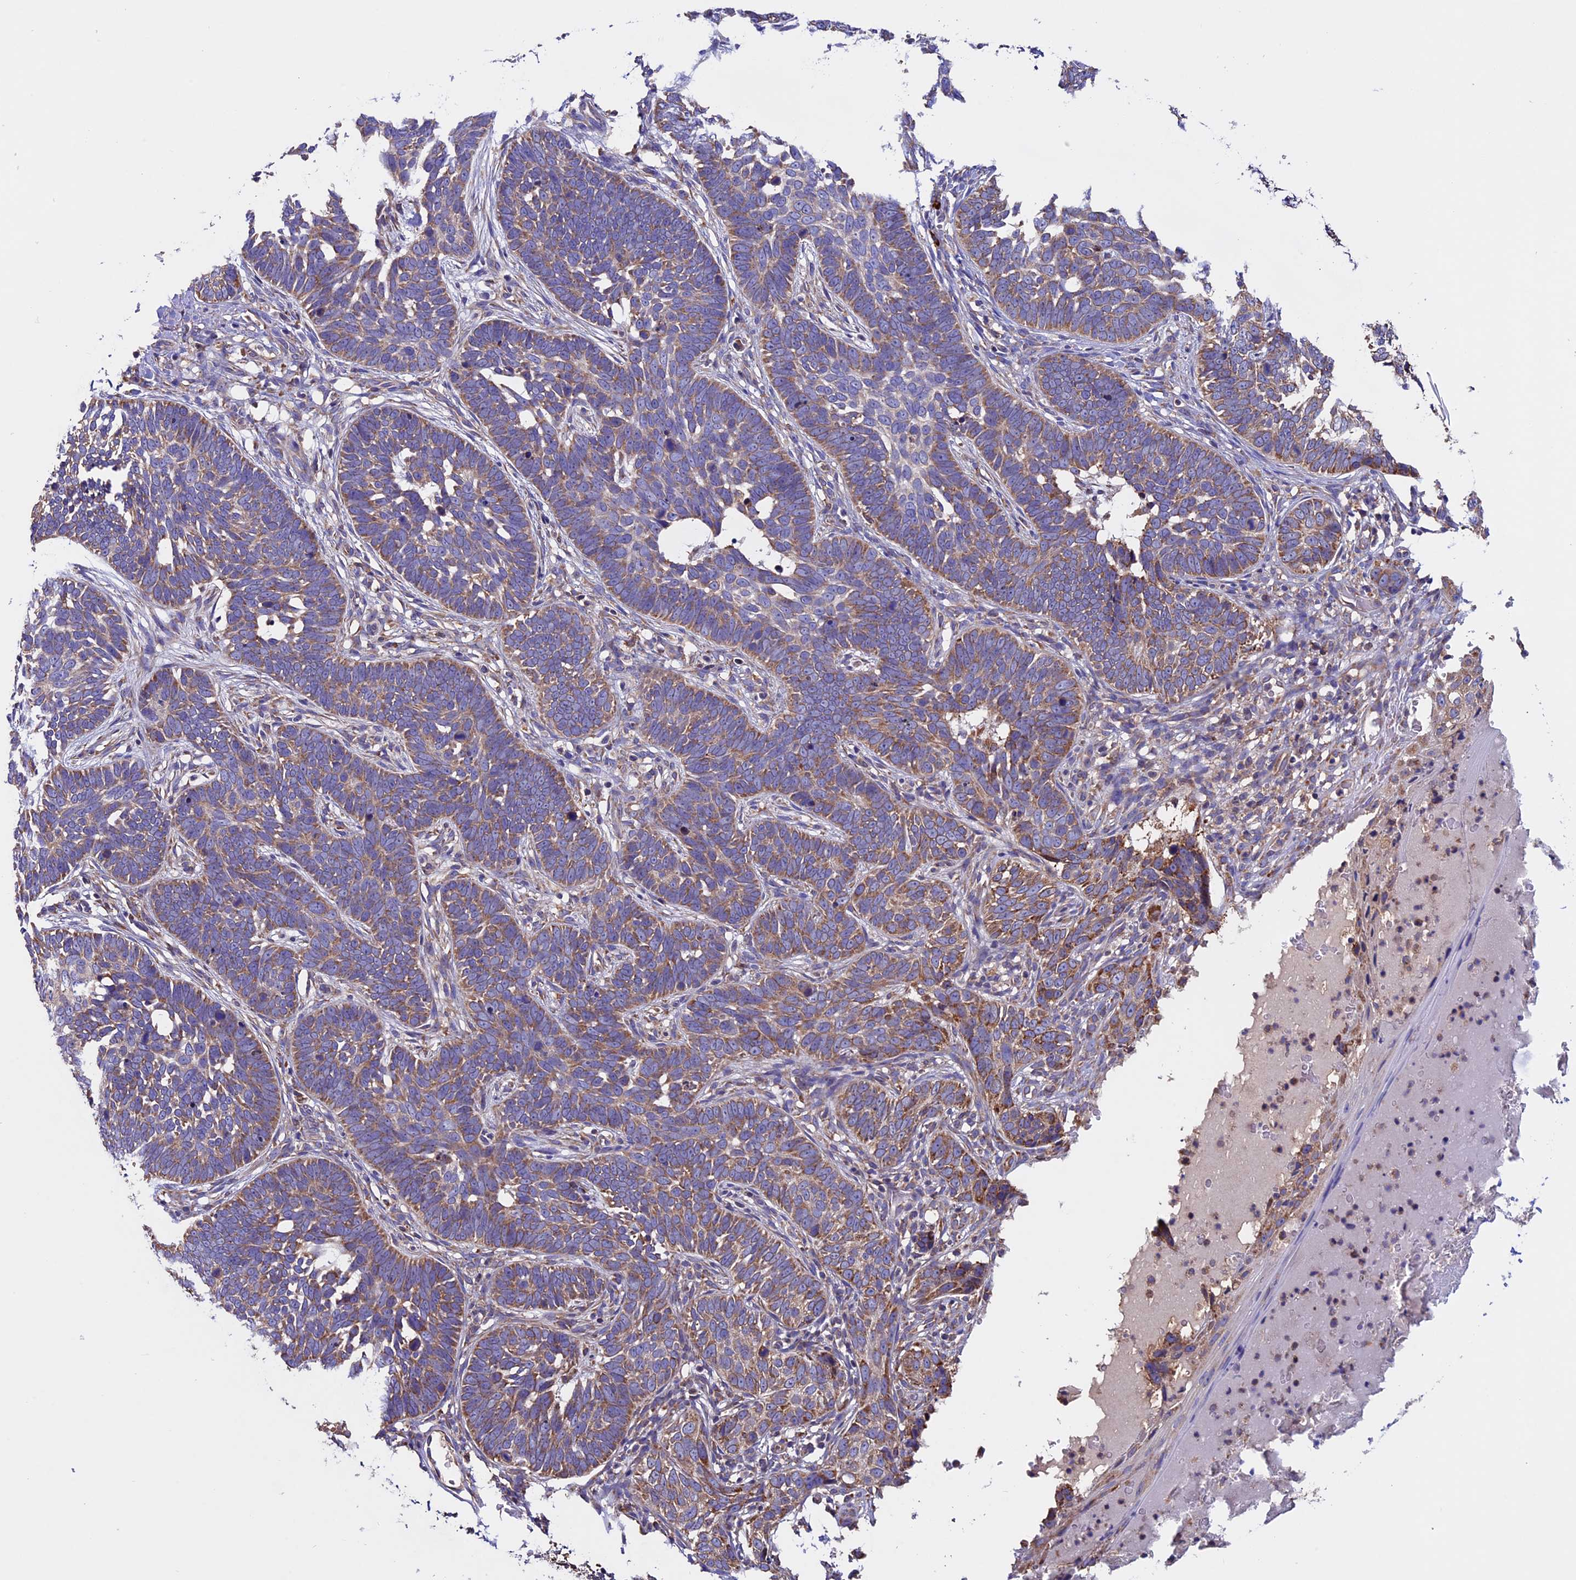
{"staining": {"intensity": "moderate", "quantity": ">75%", "location": "cytoplasmic/membranous"}, "tissue": "skin cancer", "cell_type": "Tumor cells", "image_type": "cancer", "snomed": [{"axis": "morphology", "description": "Normal tissue, NOS"}, {"axis": "morphology", "description": "Basal cell carcinoma"}, {"axis": "topography", "description": "Skin"}], "caption": "About >75% of tumor cells in skin basal cell carcinoma reveal moderate cytoplasmic/membranous protein positivity as visualized by brown immunohistochemical staining.", "gene": "BTBD3", "patient": {"sex": "male", "age": 77}}